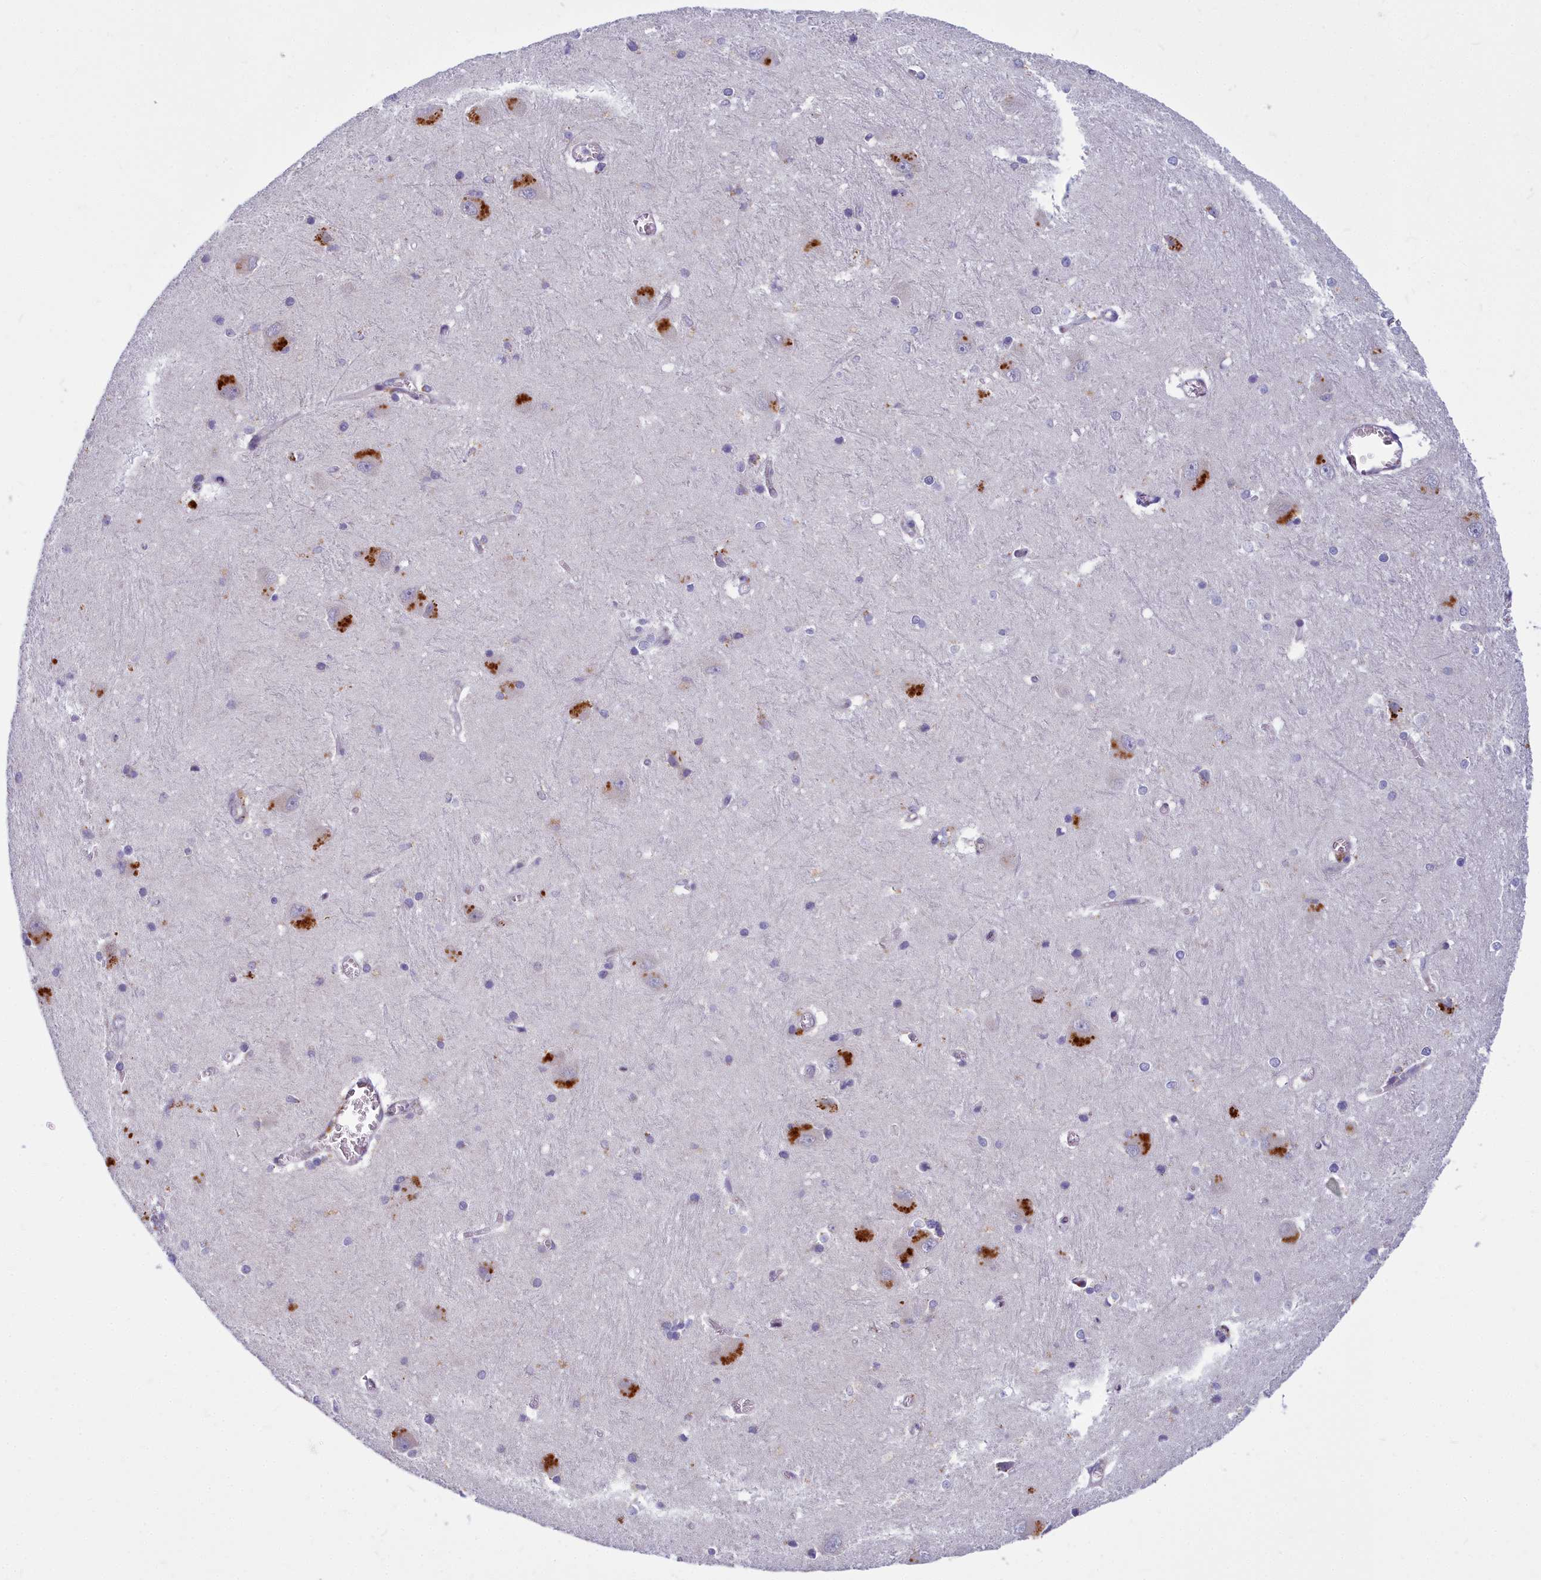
{"staining": {"intensity": "strong", "quantity": "<25%", "location": "cytoplasmic/membranous"}, "tissue": "caudate", "cell_type": "Glial cells", "image_type": "normal", "snomed": [{"axis": "morphology", "description": "Normal tissue, NOS"}, {"axis": "topography", "description": "Lateral ventricle wall"}], "caption": "A high-resolution image shows immunohistochemistry (IHC) staining of normal caudate, which reveals strong cytoplasmic/membranous positivity in about <25% of glial cells. (DAB IHC, brown staining for protein, blue staining for nuclei).", "gene": "WDPCP", "patient": {"sex": "male", "age": 37}}